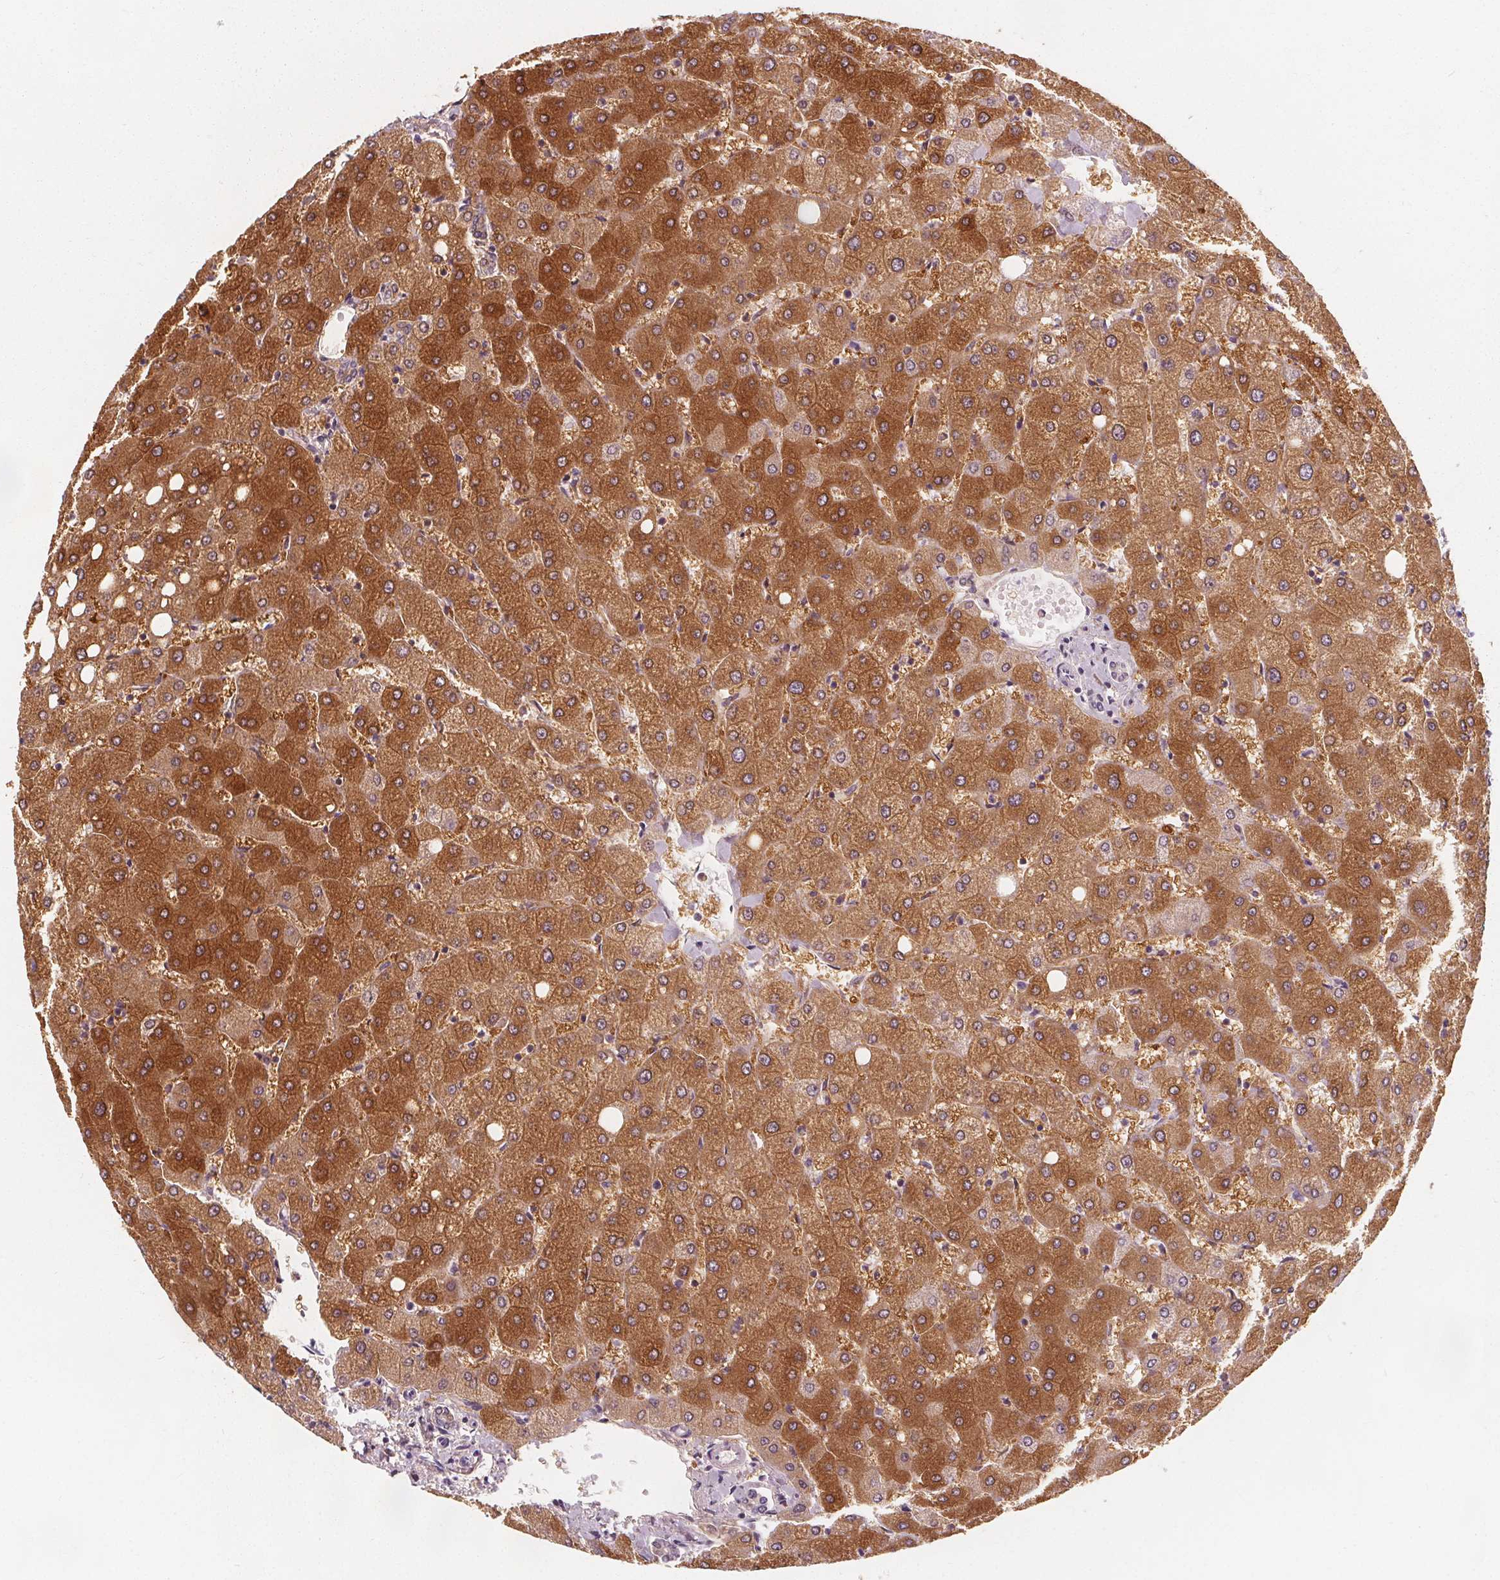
{"staining": {"intensity": "negative", "quantity": "none", "location": "none"}, "tissue": "liver", "cell_type": "Cholangiocytes", "image_type": "normal", "snomed": [{"axis": "morphology", "description": "Normal tissue, NOS"}, {"axis": "topography", "description": "Liver"}], "caption": "Image shows no protein positivity in cholangiocytes of benign liver. Nuclei are stained in blue.", "gene": "UGP2", "patient": {"sex": "female", "age": 54}}